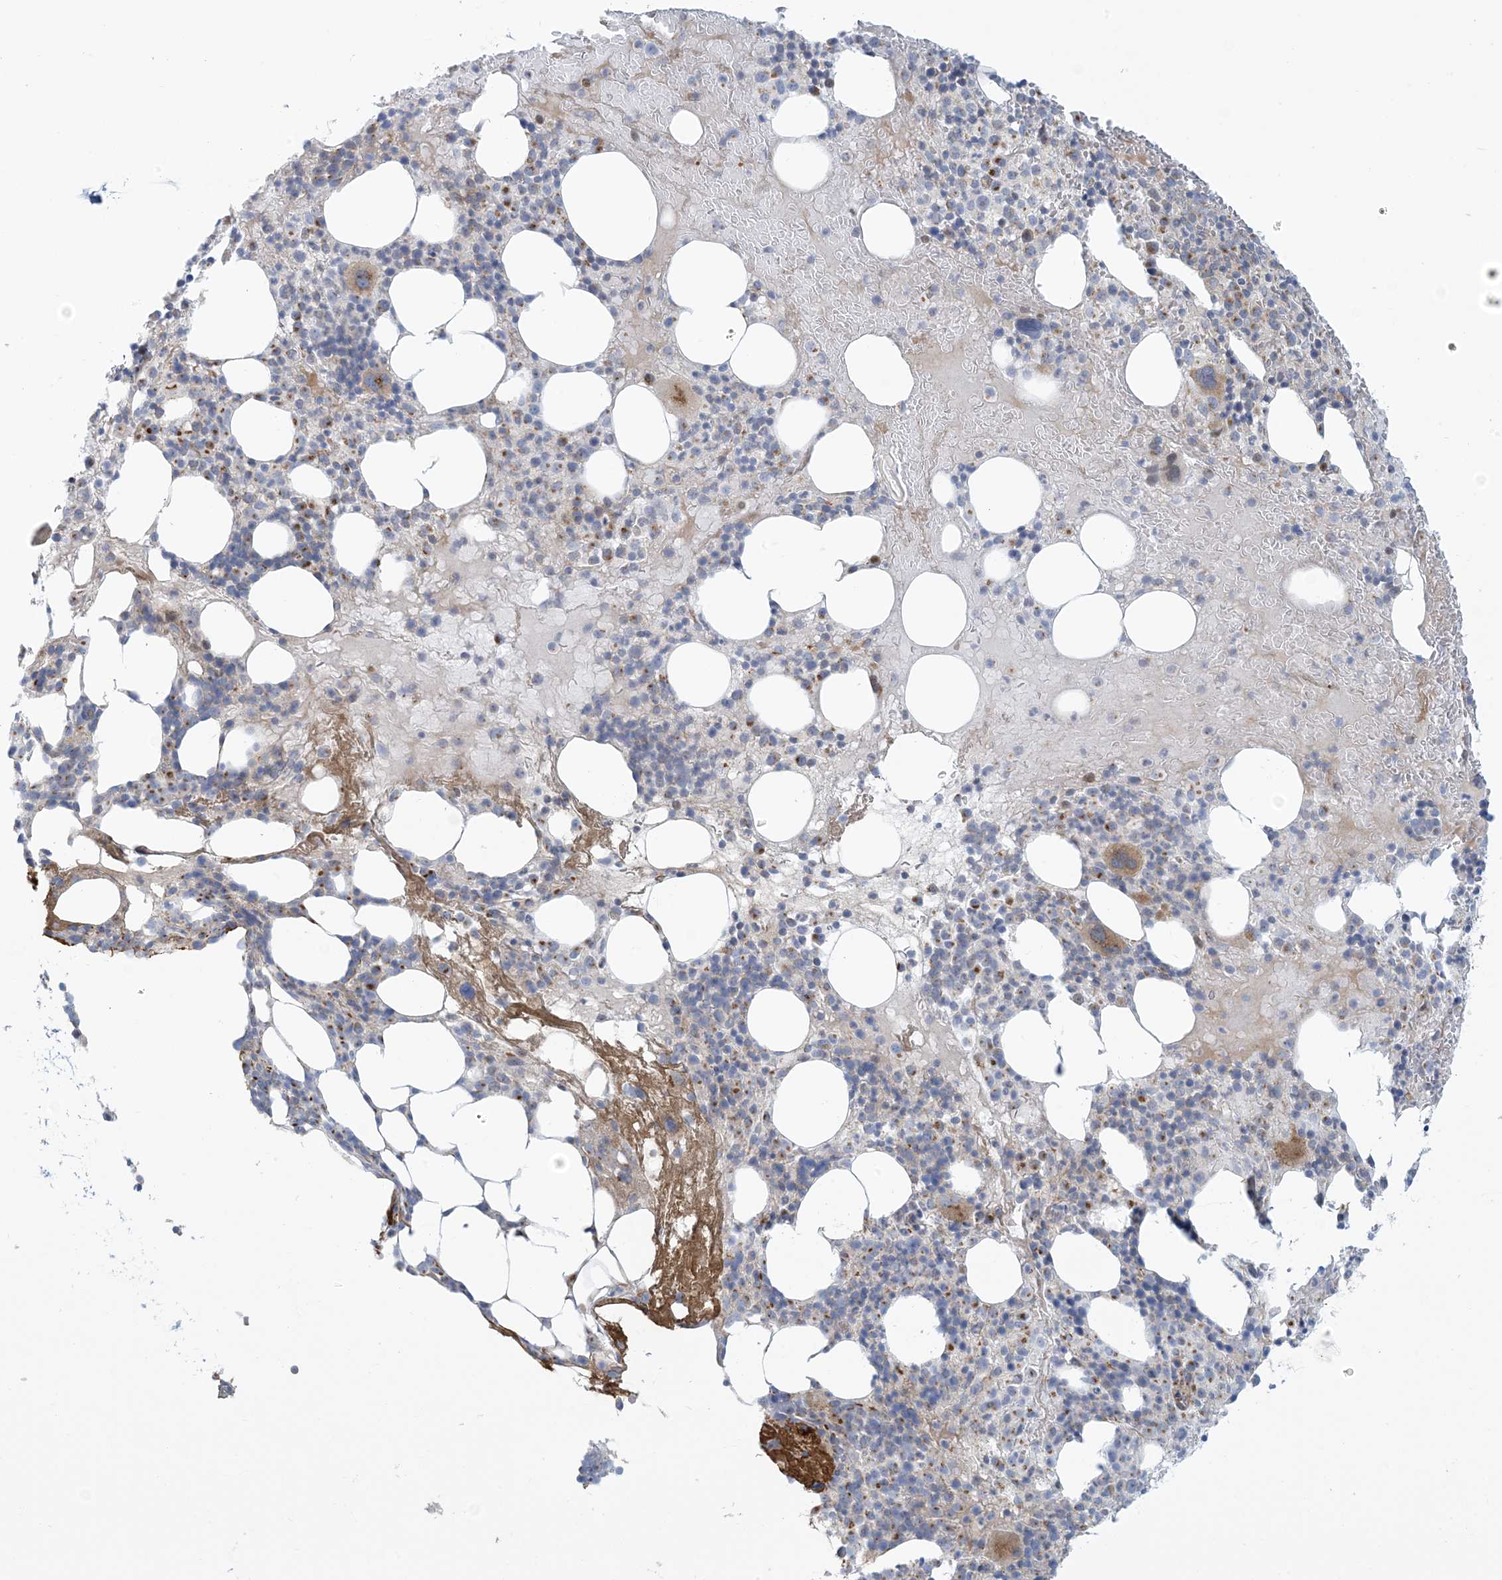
{"staining": {"intensity": "moderate", "quantity": "25%-75%", "location": "cytoplasmic/membranous"}, "tissue": "bone marrow", "cell_type": "Hematopoietic cells", "image_type": "normal", "snomed": [{"axis": "morphology", "description": "Normal tissue, NOS"}, {"axis": "morphology", "description": "Inflammation, NOS"}, {"axis": "topography", "description": "Bone marrow"}], "caption": "The micrograph reveals staining of benign bone marrow, revealing moderate cytoplasmic/membranous protein staining (brown color) within hematopoietic cells.", "gene": "AFTPH", "patient": {"sex": "female", "age": 77}}